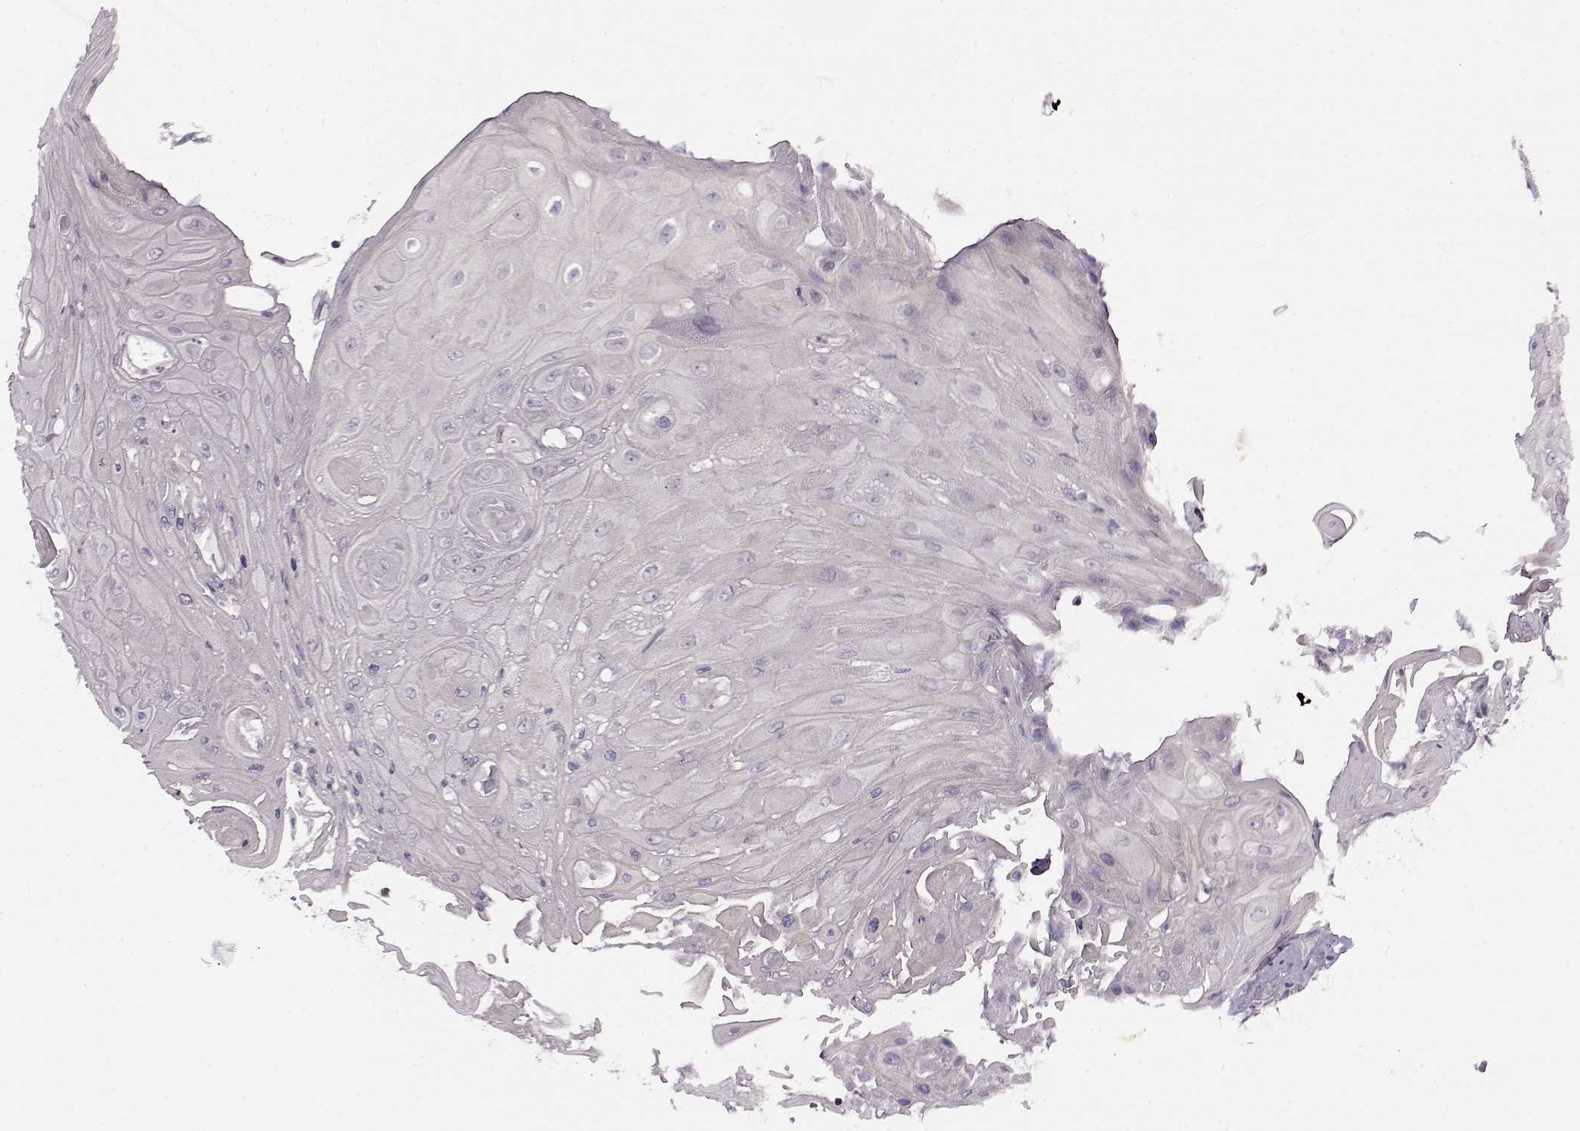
{"staining": {"intensity": "negative", "quantity": "none", "location": "none"}, "tissue": "skin cancer", "cell_type": "Tumor cells", "image_type": "cancer", "snomed": [{"axis": "morphology", "description": "Squamous cell carcinoma, NOS"}, {"axis": "topography", "description": "Skin"}], "caption": "Immunohistochemical staining of human skin cancer reveals no significant staining in tumor cells.", "gene": "RP1L1", "patient": {"sex": "male", "age": 62}}